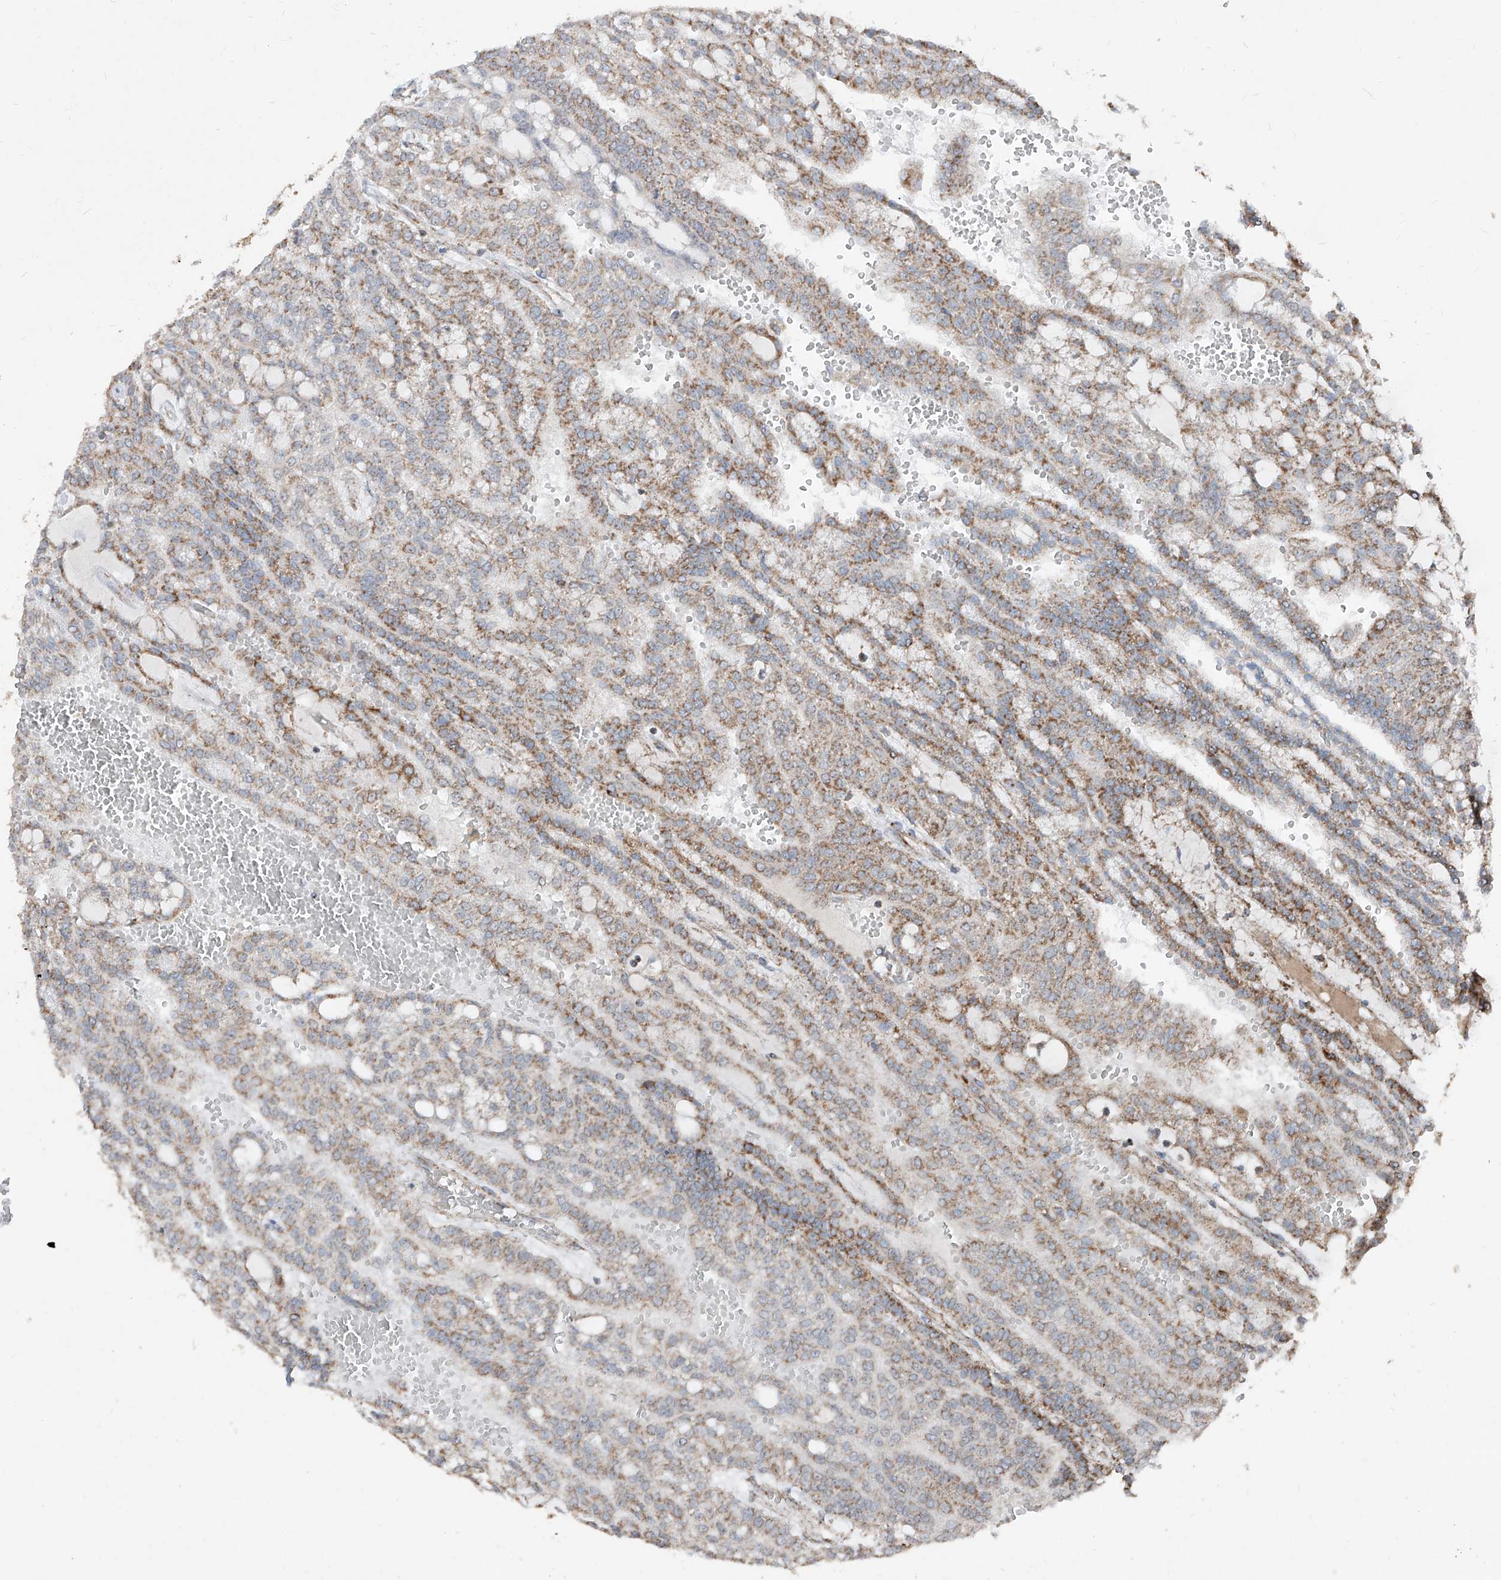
{"staining": {"intensity": "moderate", "quantity": ">75%", "location": "cytoplasmic/membranous"}, "tissue": "renal cancer", "cell_type": "Tumor cells", "image_type": "cancer", "snomed": [{"axis": "morphology", "description": "Adenocarcinoma, NOS"}, {"axis": "topography", "description": "Kidney"}], "caption": "A brown stain labels moderate cytoplasmic/membranous positivity of a protein in human renal adenocarcinoma tumor cells. (IHC, brightfield microscopy, high magnification).", "gene": "NDUFB3", "patient": {"sex": "male", "age": 63}}